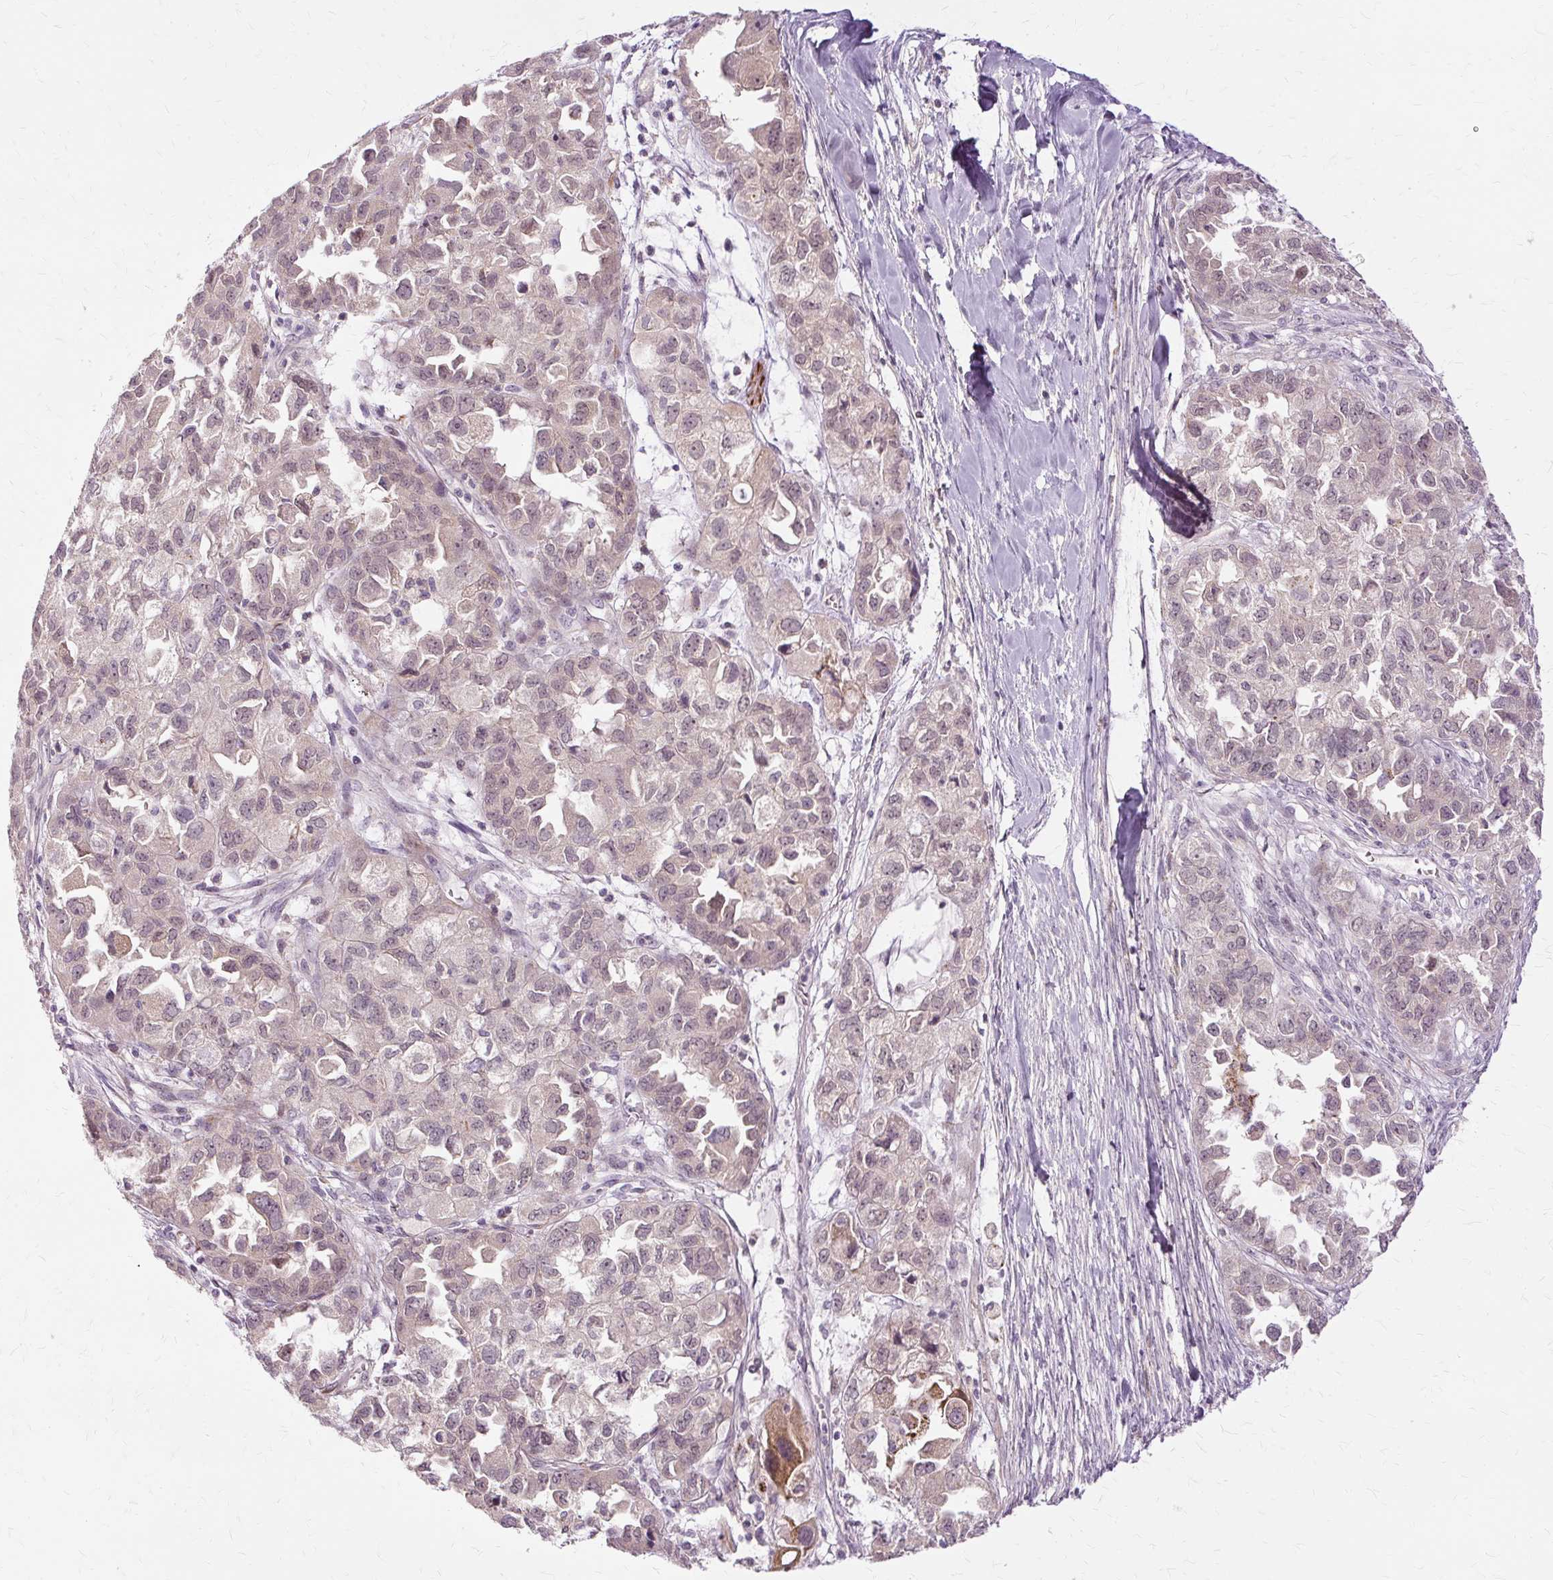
{"staining": {"intensity": "weak", "quantity": "25%-75%", "location": "nuclear"}, "tissue": "ovarian cancer", "cell_type": "Tumor cells", "image_type": "cancer", "snomed": [{"axis": "morphology", "description": "Cystadenocarcinoma, serous, NOS"}, {"axis": "topography", "description": "Ovary"}], "caption": "Ovarian cancer (serous cystadenocarcinoma) stained with a brown dye demonstrates weak nuclear positive positivity in approximately 25%-75% of tumor cells.", "gene": "MMACHC", "patient": {"sex": "female", "age": 84}}